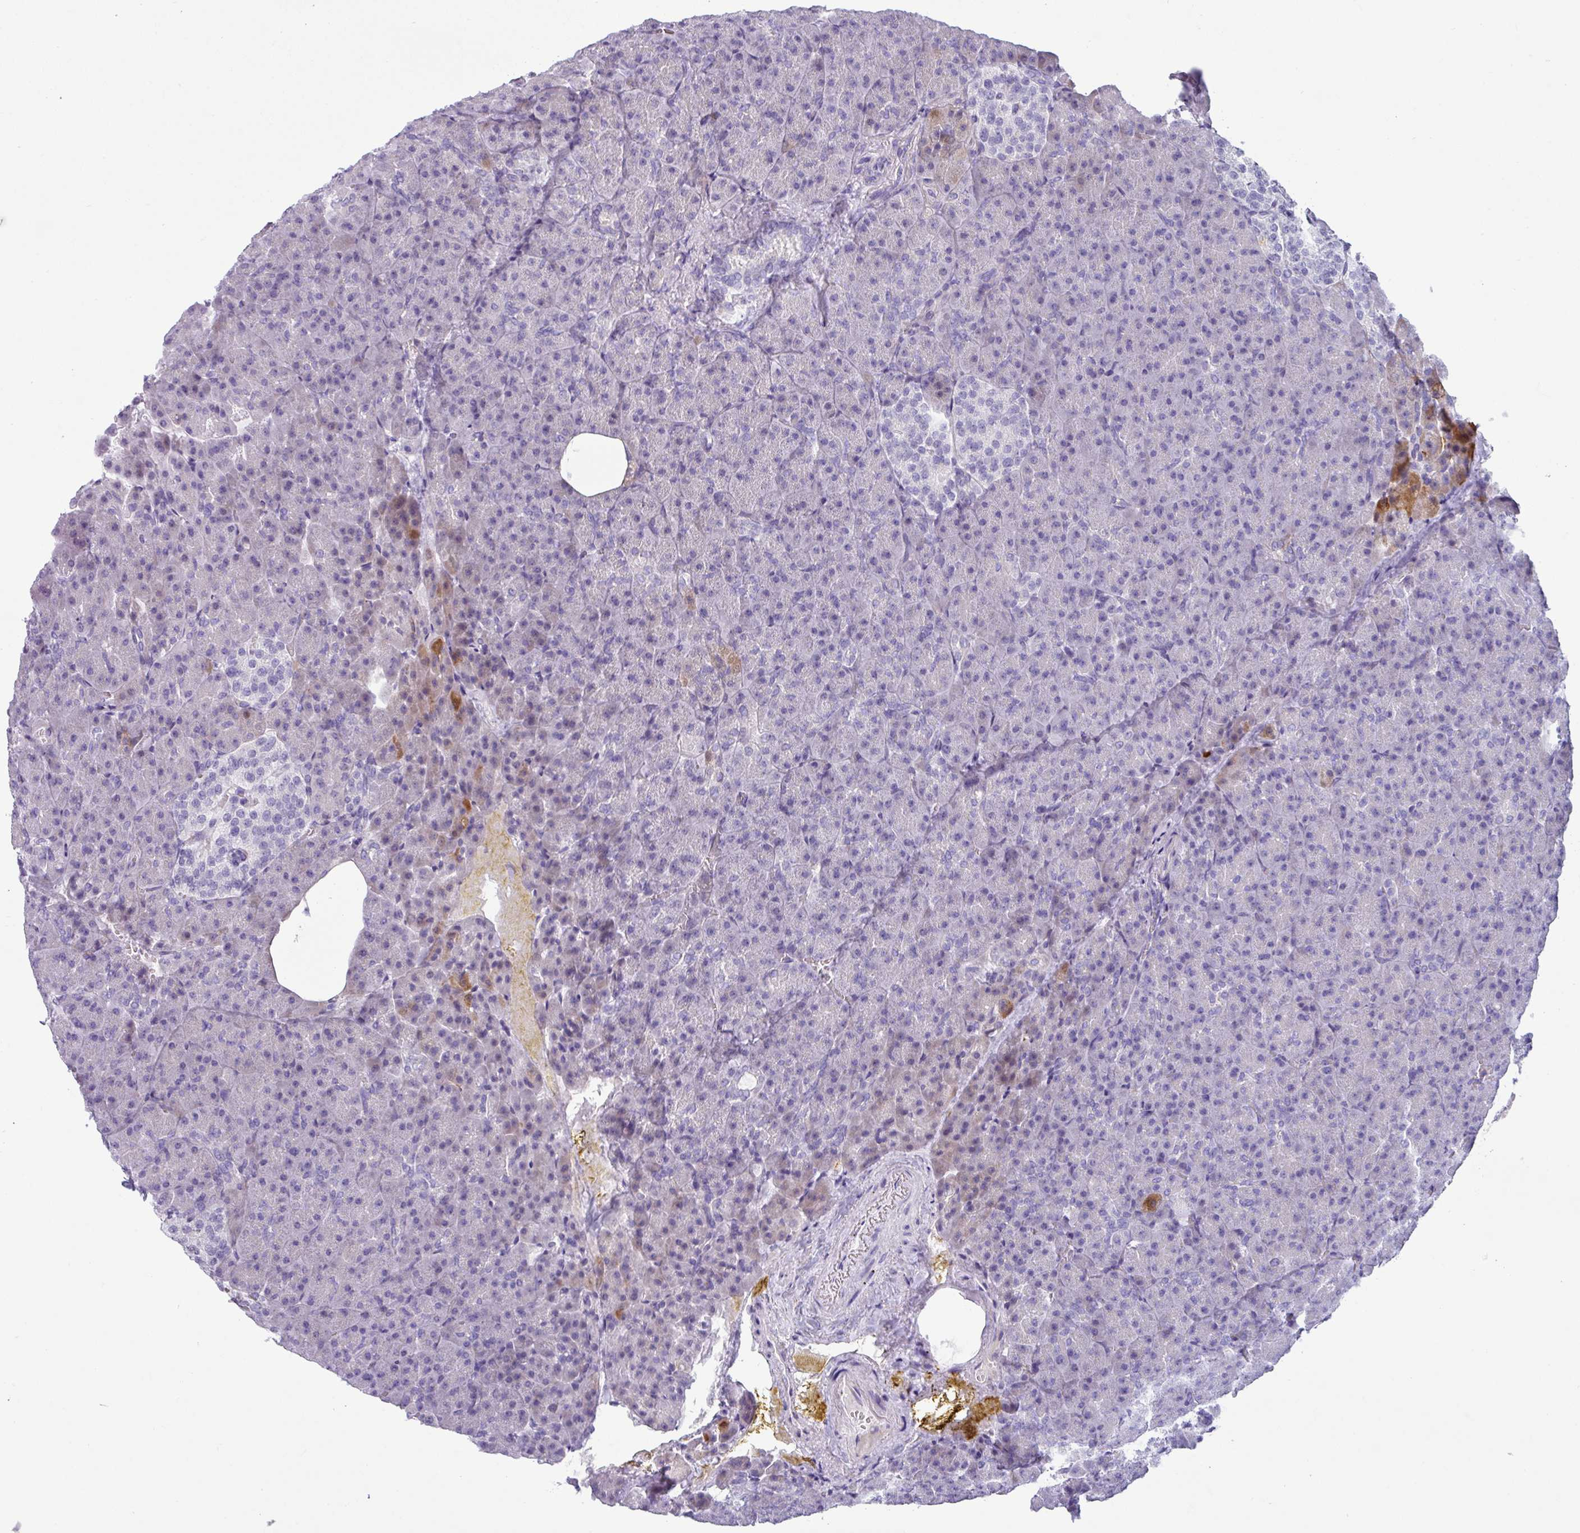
{"staining": {"intensity": "moderate", "quantity": "<25%", "location": "cytoplasmic/membranous"}, "tissue": "pancreas", "cell_type": "Exocrine glandular cells", "image_type": "normal", "snomed": [{"axis": "morphology", "description": "Normal tissue, NOS"}, {"axis": "topography", "description": "Pancreas"}], "caption": "About <25% of exocrine glandular cells in benign human pancreas demonstrate moderate cytoplasmic/membranous protein staining as visualized by brown immunohistochemical staining.", "gene": "VCX2", "patient": {"sex": "female", "age": 74}}